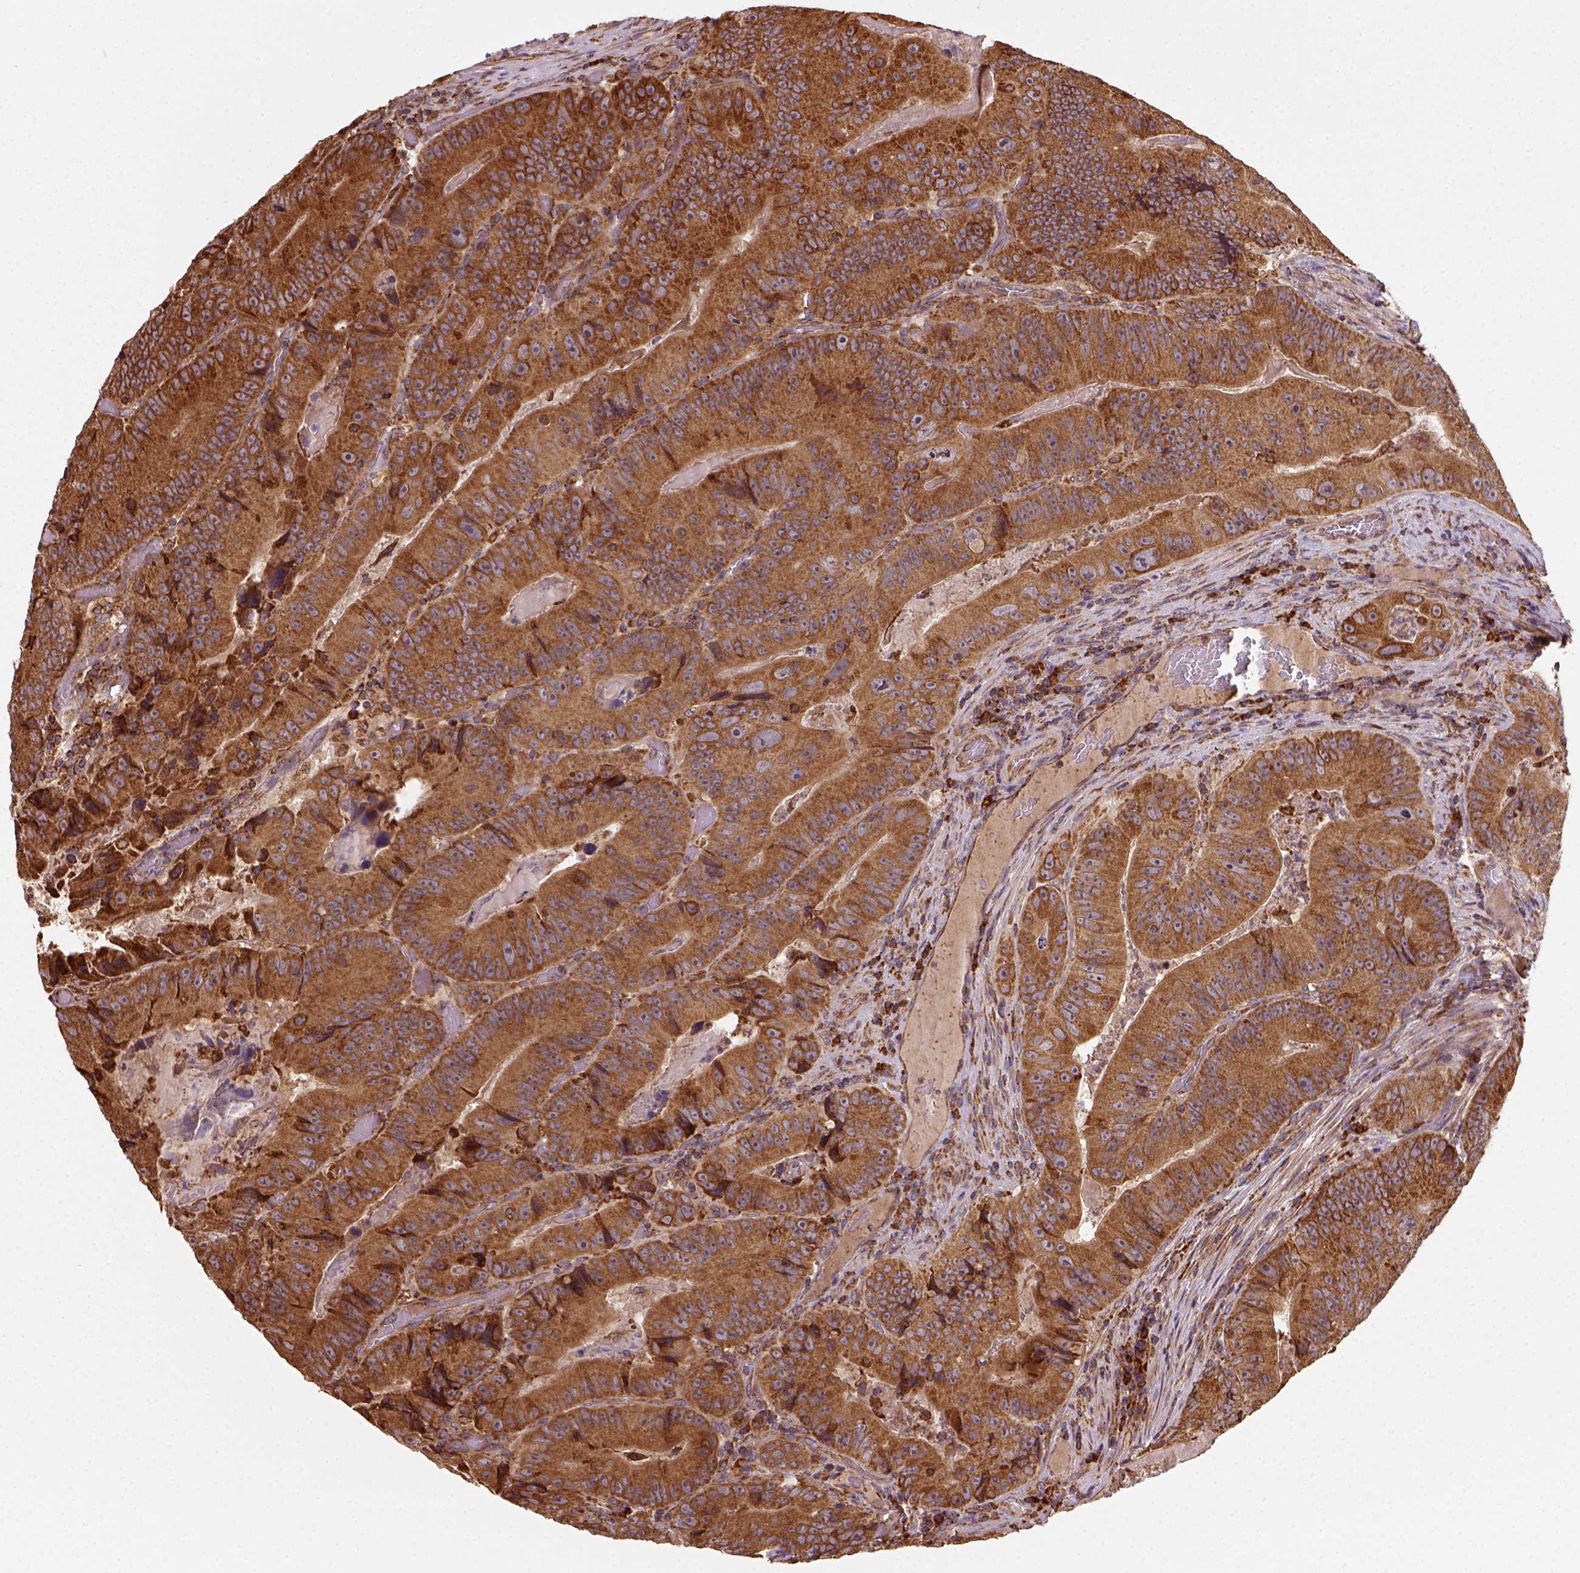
{"staining": {"intensity": "moderate", "quantity": ">75%", "location": "cytoplasmic/membranous"}, "tissue": "colorectal cancer", "cell_type": "Tumor cells", "image_type": "cancer", "snomed": [{"axis": "morphology", "description": "Adenocarcinoma, NOS"}, {"axis": "topography", "description": "Colon"}], "caption": "An IHC photomicrograph of tumor tissue is shown. Protein staining in brown shows moderate cytoplasmic/membranous positivity in colorectal adenocarcinoma within tumor cells.", "gene": "MAPK8IP3", "patient": {"sex": "female", "age": 86}}